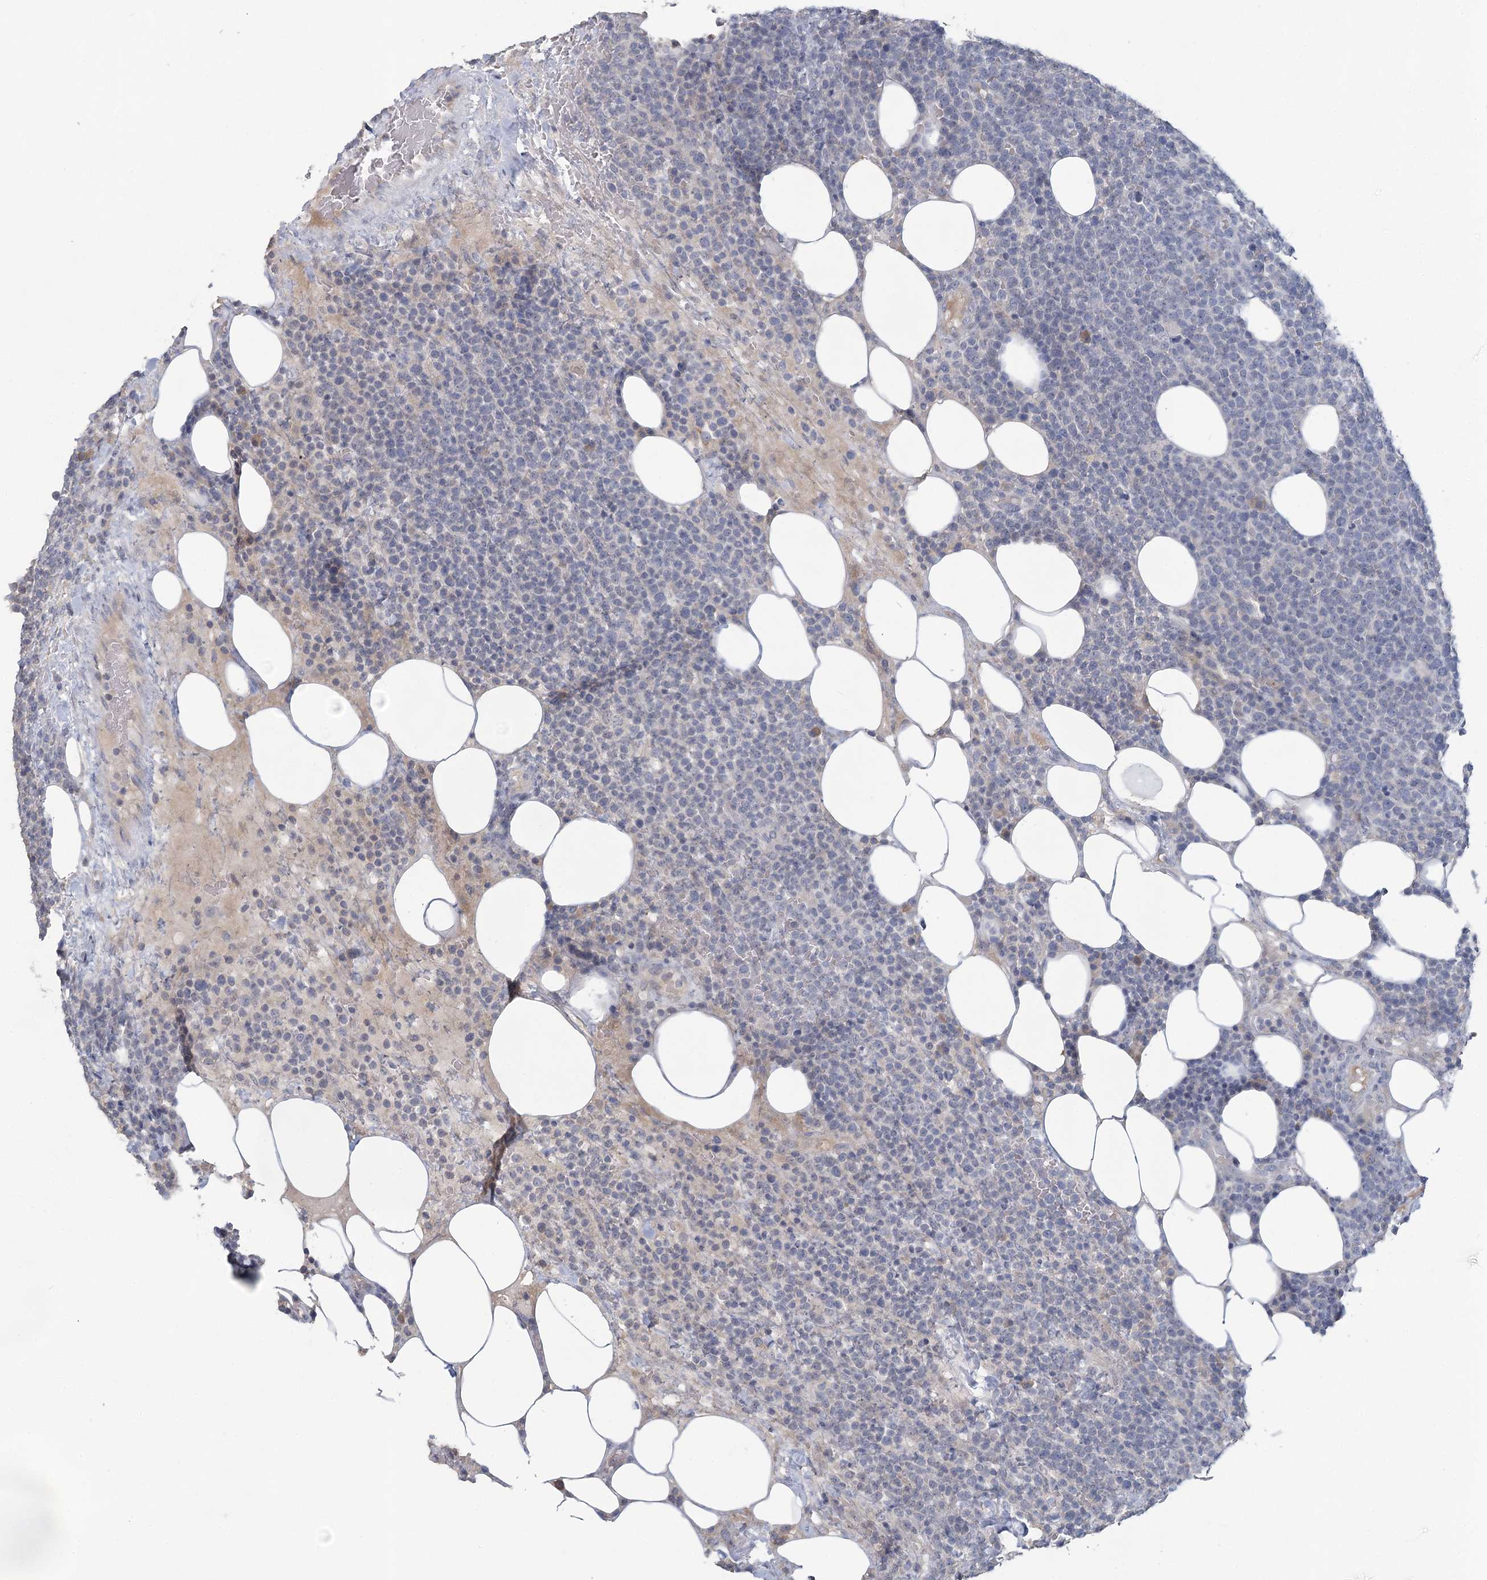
{"staining": {"intensity": "negative", "quantity": "none", "location": "none"}, "tissue": "lymphoma", "cell_type": "Tumor cells", "image_type": "cancer", "snomed": [{"axis": "morphology", "description": "Malignant lymphoma, non-Hodgkin's type, High grade"}, {"axis": "topography", "description": "Lymph node"}], "caption": "Immunohistochemical staining of lymphoma displays no significant positivity in tumor cells.", "gene": "SLC9A3", "patient": {"sex": "male", "age": 61}}